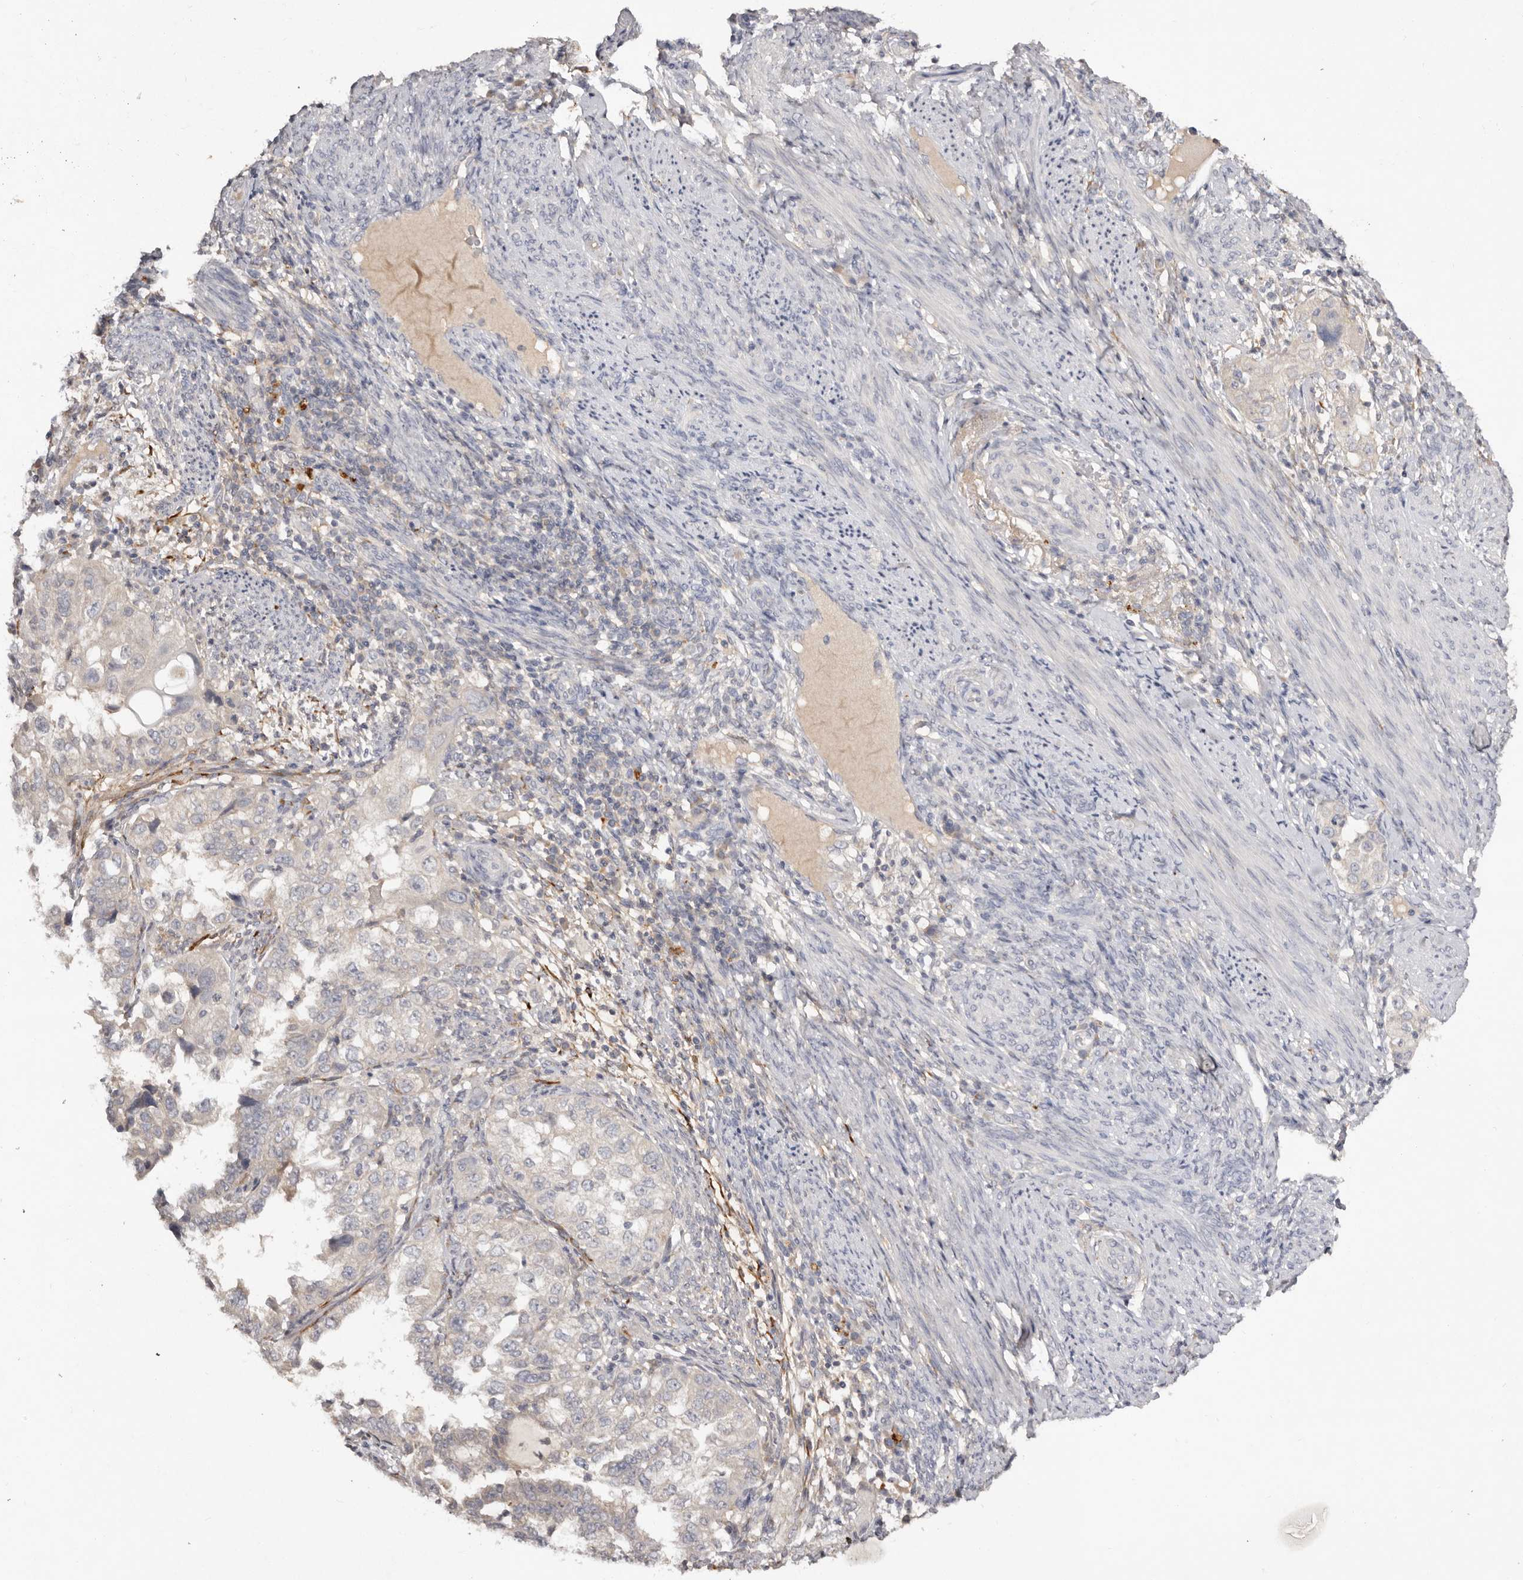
{"staining": {"intensity": "negative", "quantity": "none", "location": "none"}, "tissue": "endometrial cancer", "cell_type": "Tumor cells", "image_type": "cancer", "snomed": [{"axis": "morphology", "description": "Adenocarcinoma, NOS"}, {"axis": "topography", "description": "Endometrium"}], "caption": "Immunohistochemical staining of human endometrial adenocarcinoma demonstrates no significant positivity in tumor cells.", "gene": "SCUBE2", "patient": {"sex": "female", "age": 85}}